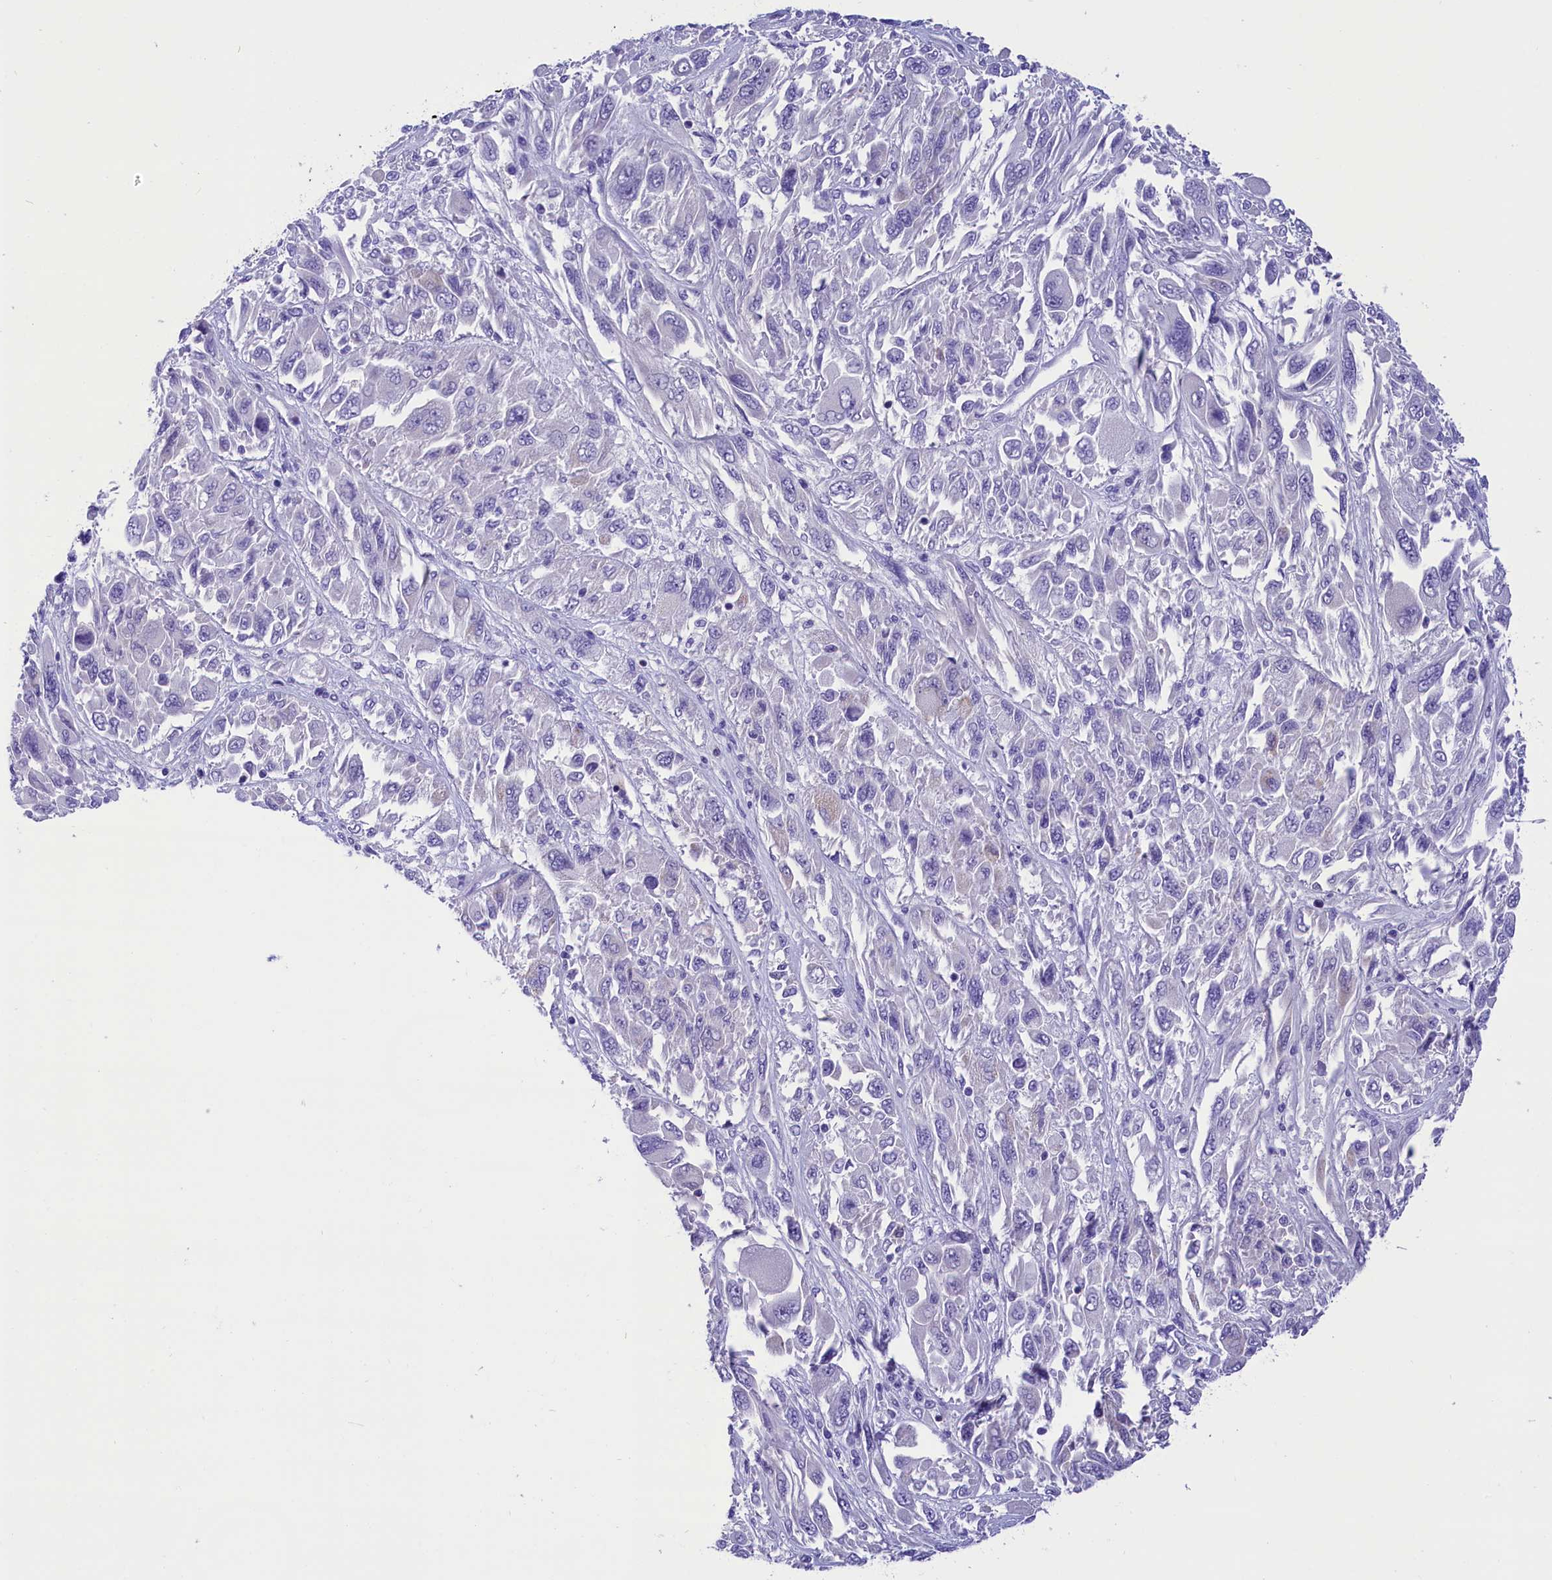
{"staining": {"intensity": "negative", "quantity": "none", "location": "none"}, "tissue": "melanoma", "cell_type": "Tumor cells", "image_type": "cancer", "snomed": [{"axis": "morphology", "description": "Malignant melanoma, NOS"}, {"axis": "topography", "description": "Skin"}], "caption": "The image exhibits no staining of tumor cells in malignant melanoma.", "gene": "ABAT", "patient": {"sex": "female", "age": 91}}